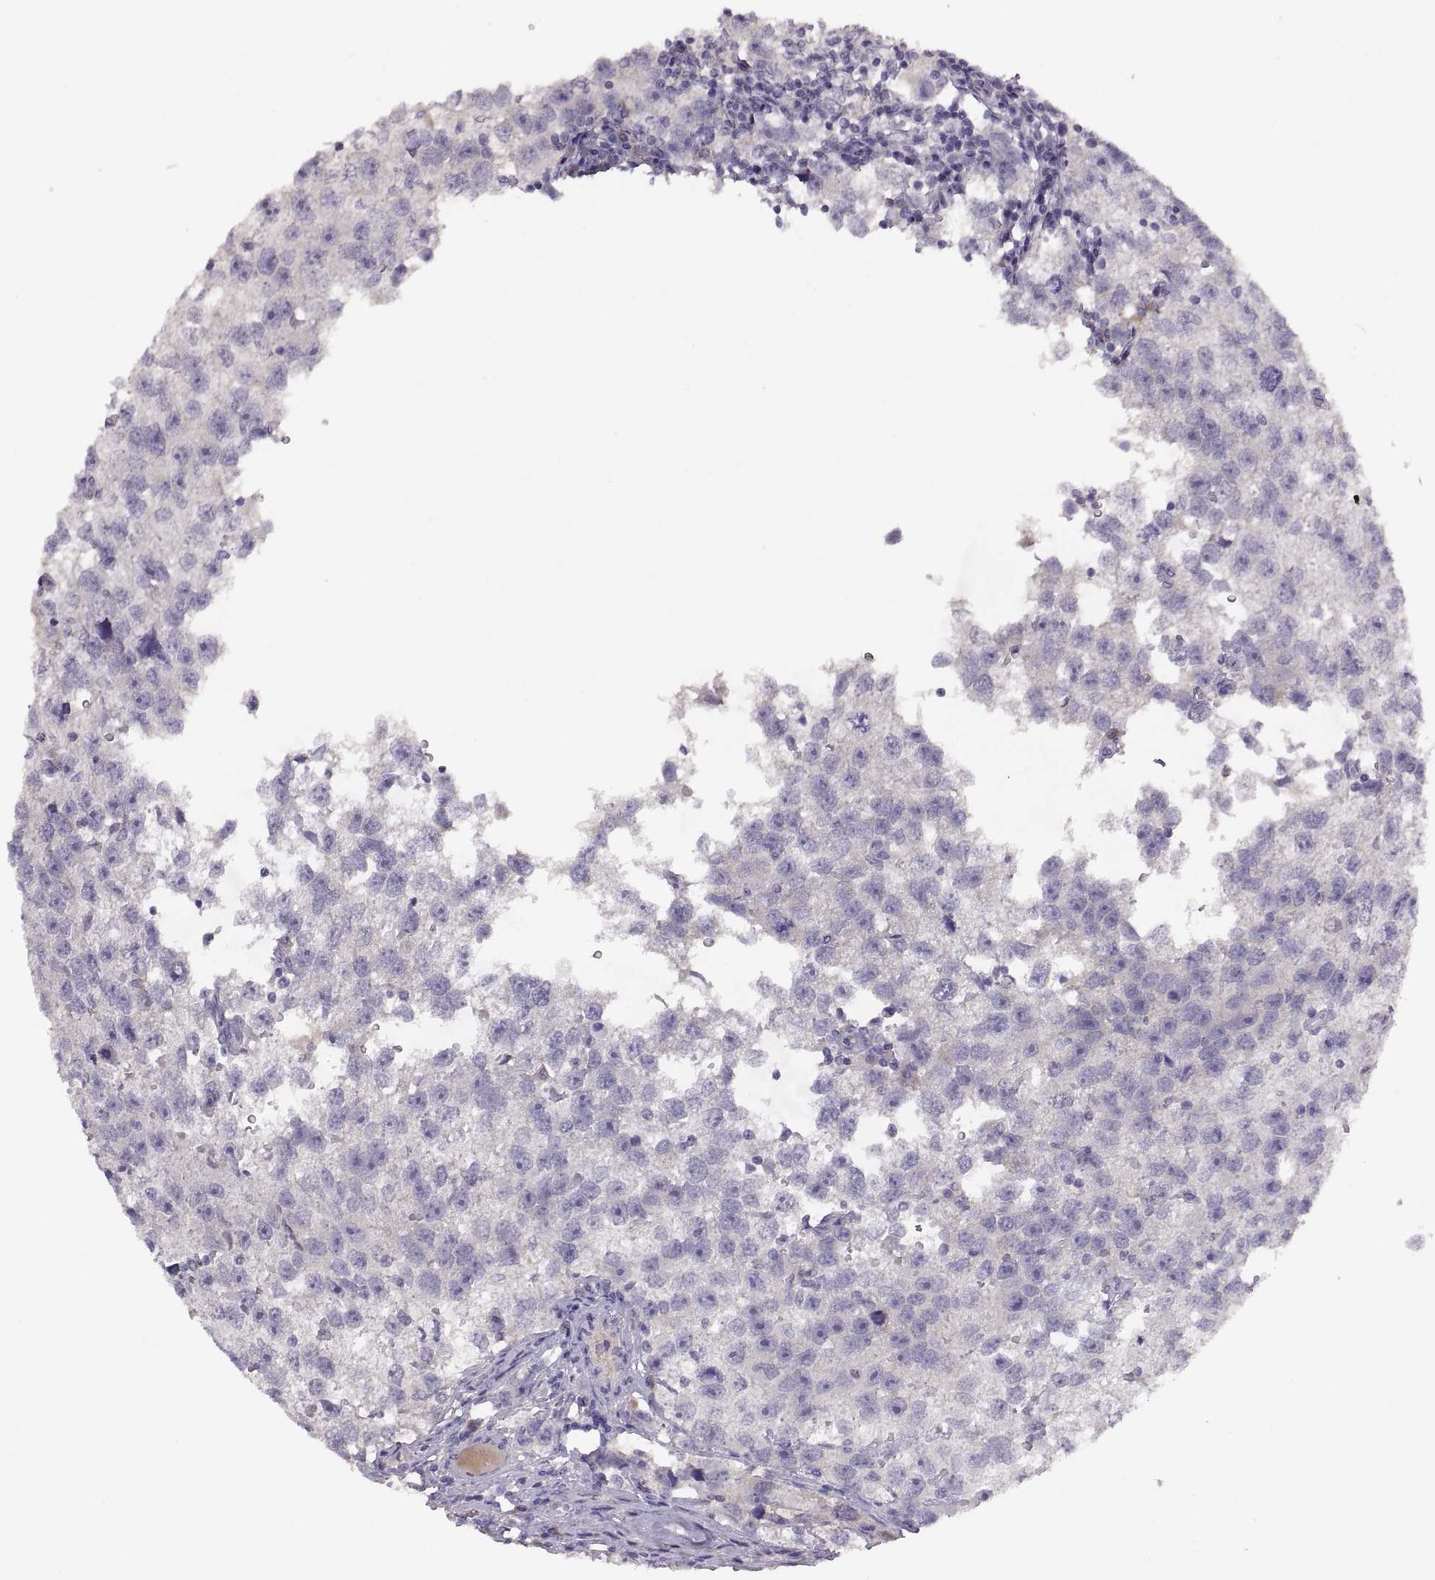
{"staining": {"intensity": "negative", "quantity": "none", "location": "none"}, "tissue": "testis cancer", "cell_type": "Tumor cells", "image_type": "cancer", "snomed": [{"axis": "morphology", "description": "Seminoma, NOS"}, {"axis": "topography", "description": "Testis"}], "caption": "Immunohistochemistry photomicrograph of neoplastic tissue: human testis cancer stained with DAB (3,3'-diaminobenzidine) exhibits no significant protein staining in tumor cells.", "gene": "TBX19", "patient": {"sex": "male", "age": 26}}